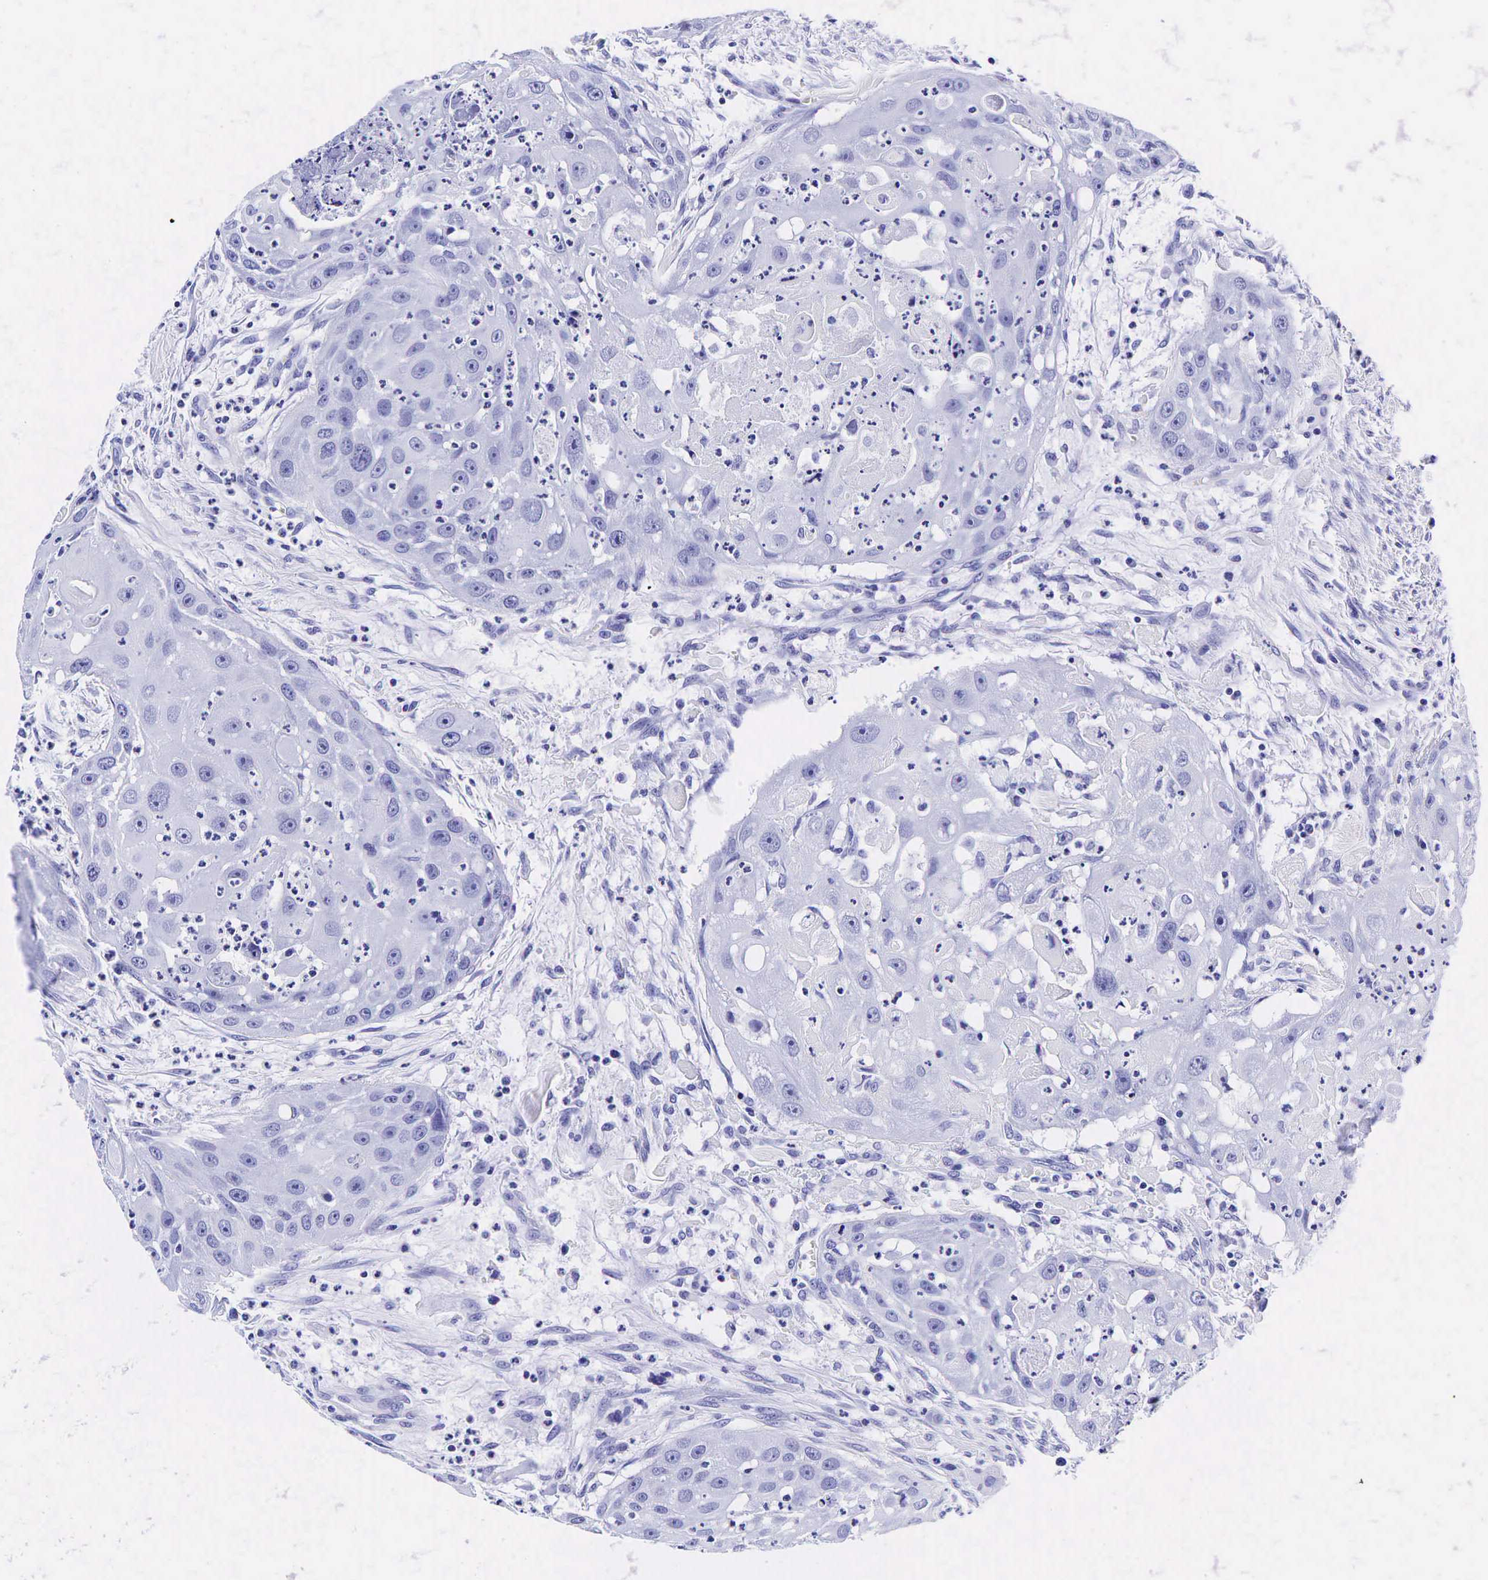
{"staining": {"intensity": "negative", "quantity": "none", "location": "none"}, "tissue": "head and neck cancer", "cell_type": "Tumor cells", "image_type": "cancer", "snomed": [{"axis": "morphology", "description": "Squamous cell carcinoma, NOS"}, {"axis": "topography", "description": "Head-Neck"}], "caption": "This is an IHC micrograph of squamous cell carcinoma (head and neck). There is no positivity in tumor cells.", "gene": "GAST", "patient": {"sex": "male", "age": 64}}